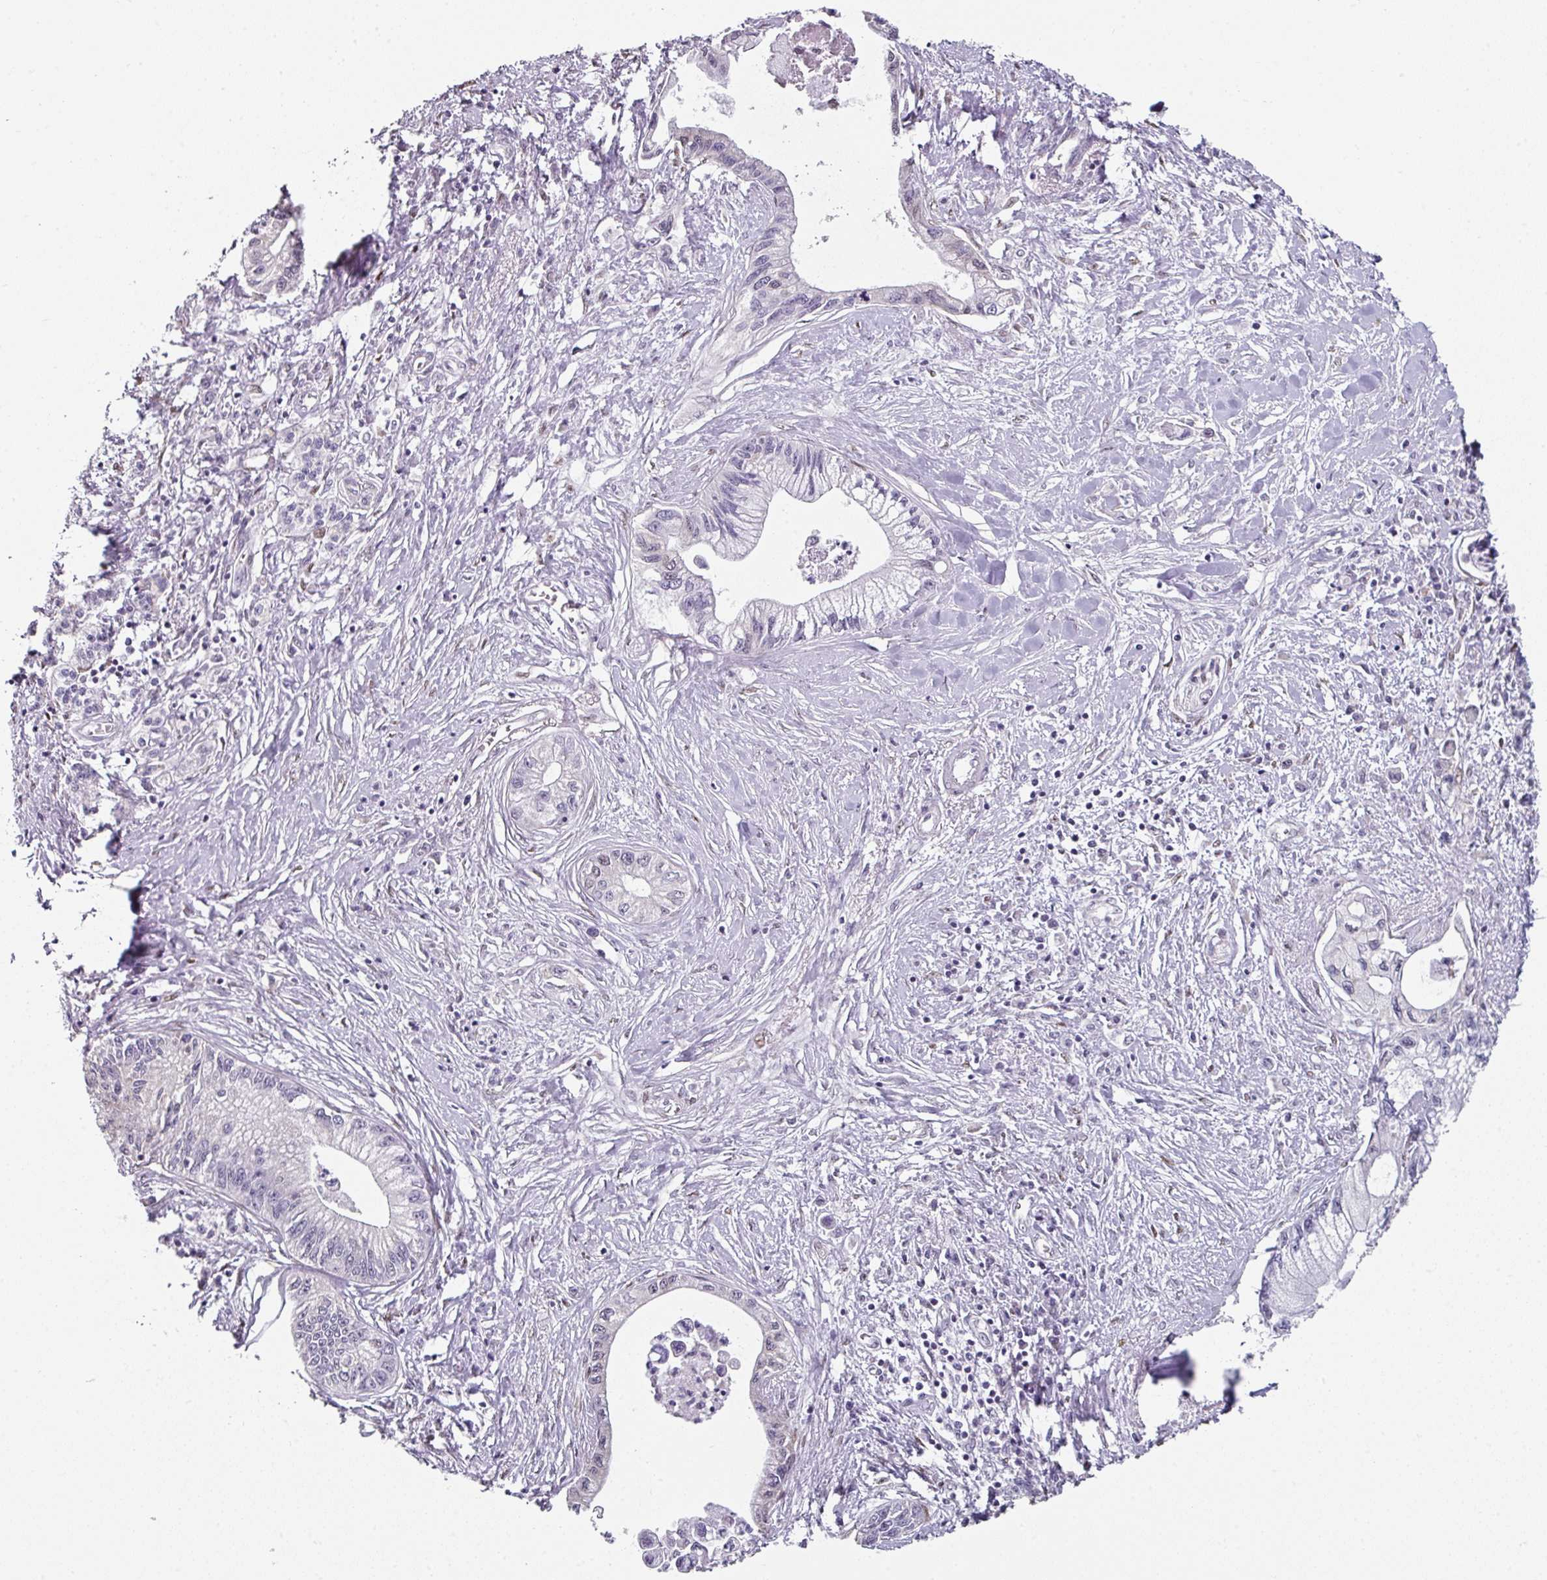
{"staining": {"intensity": "negative", "quantity": "none", "location": "none"}, "tissue": "pancreatic cancer", "cell_type": "Tumor cells", "image_type": "cancer", "snomed": [{"axis": "morphology", "description": "Adenocarcinoma, NOS"}, {"axis": "topography", "description": "Pancreas"}], "caption": "DAB immunohistochemical staining of human pancreatic adenocarcinoma shows no significant expression in tumor cells. (Brightfield microscopy of DAB immunohistochemistry at high magnification).", "gene": "ELK1", "patient": {"sex": "male", "age": 61}}